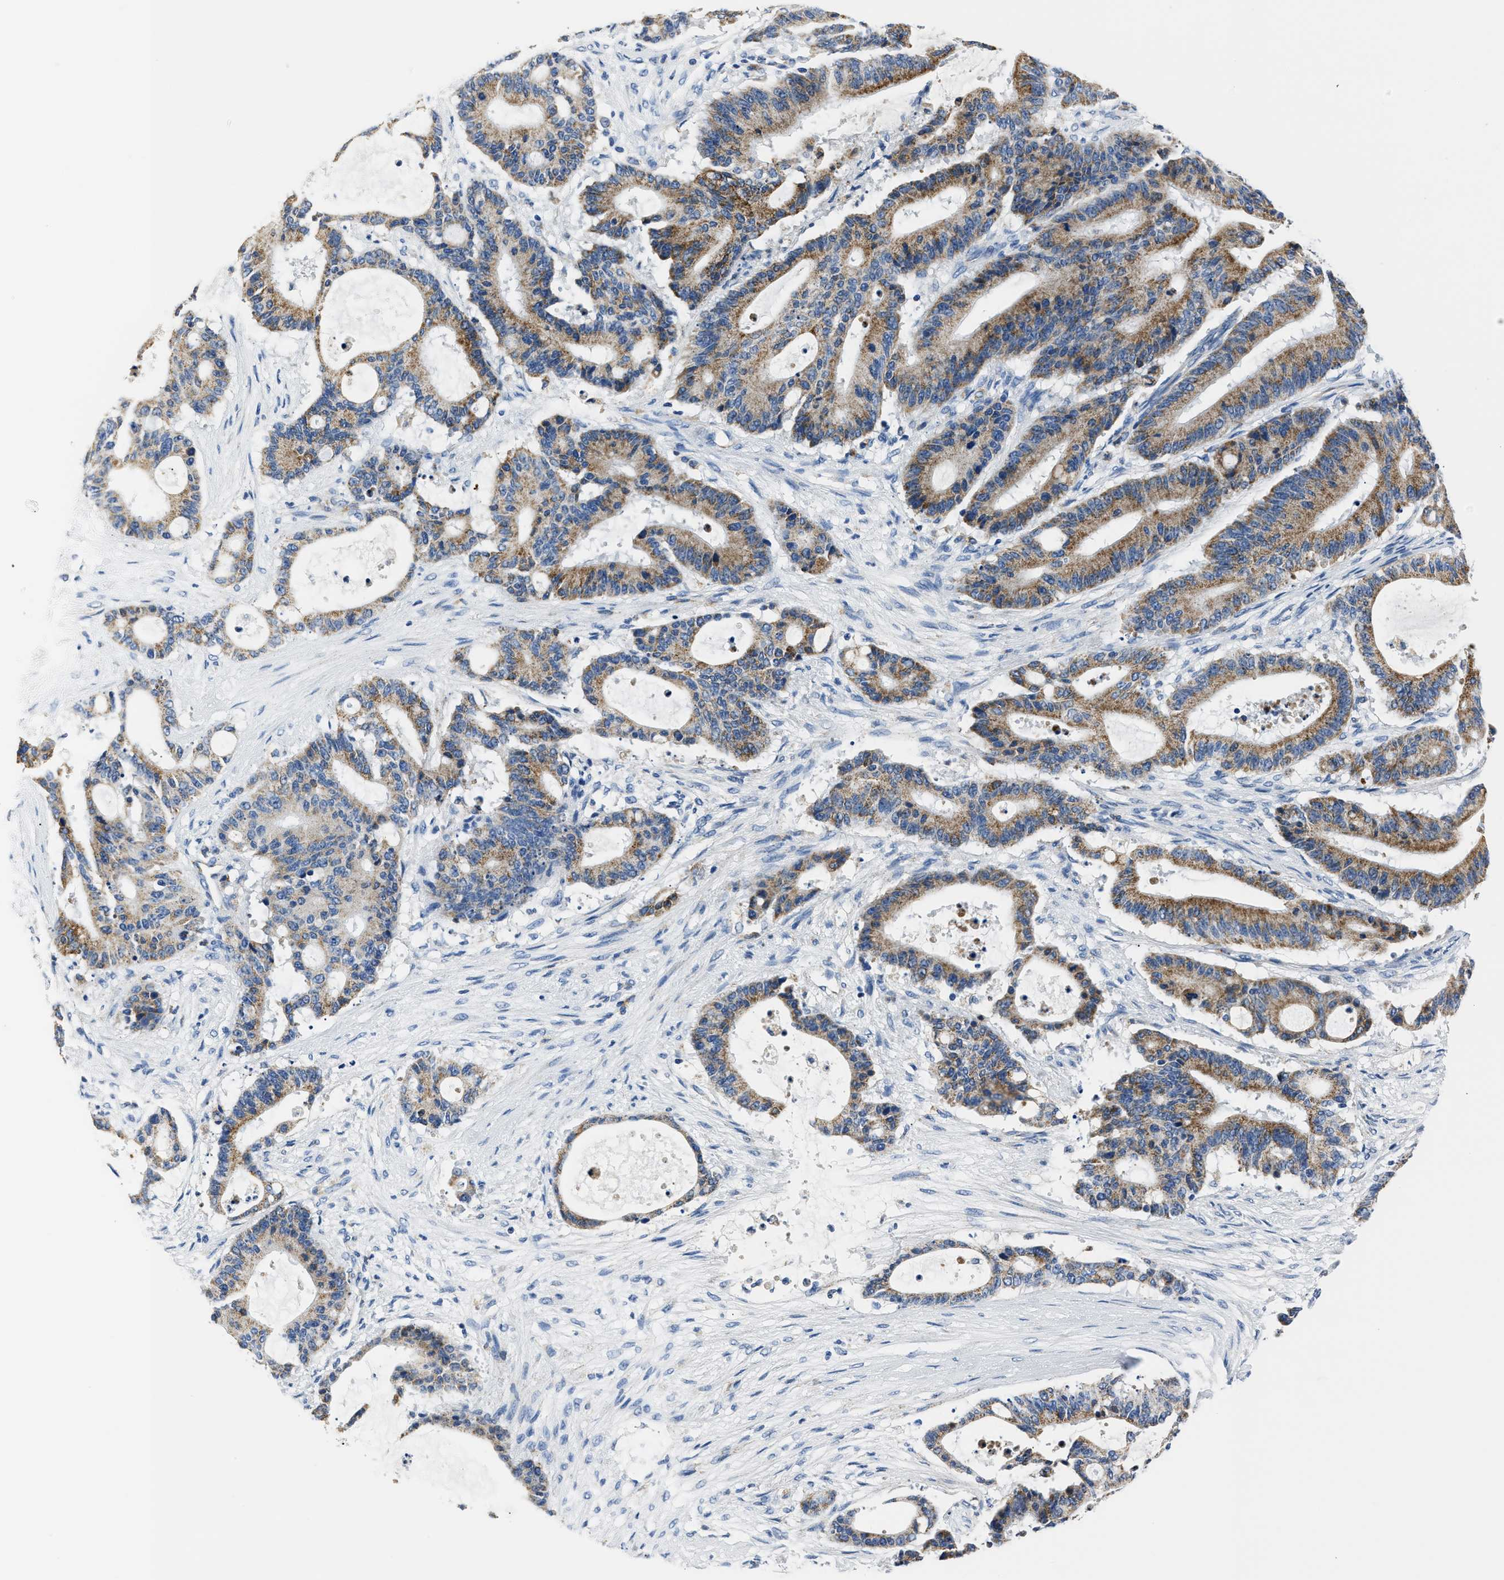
{"staining": {"intensity": "moderate", "quantity": ">75%", "location": "cytoplasmic/membranous"}, "tissue": "liver cancer", "cell_type": "Tumor cells", "image_type": "cancer", "snomed": [{"axis": "morphology", "description": "Cholangiocarcinoma"}, {"axis": "topography", "description": "Liver"}], "caption": "Liver cancer stained with a protein marker shows moderate staining in tumor cells.", "gene": "AMACR", "patient": {"sex": "female", "age": 73}}